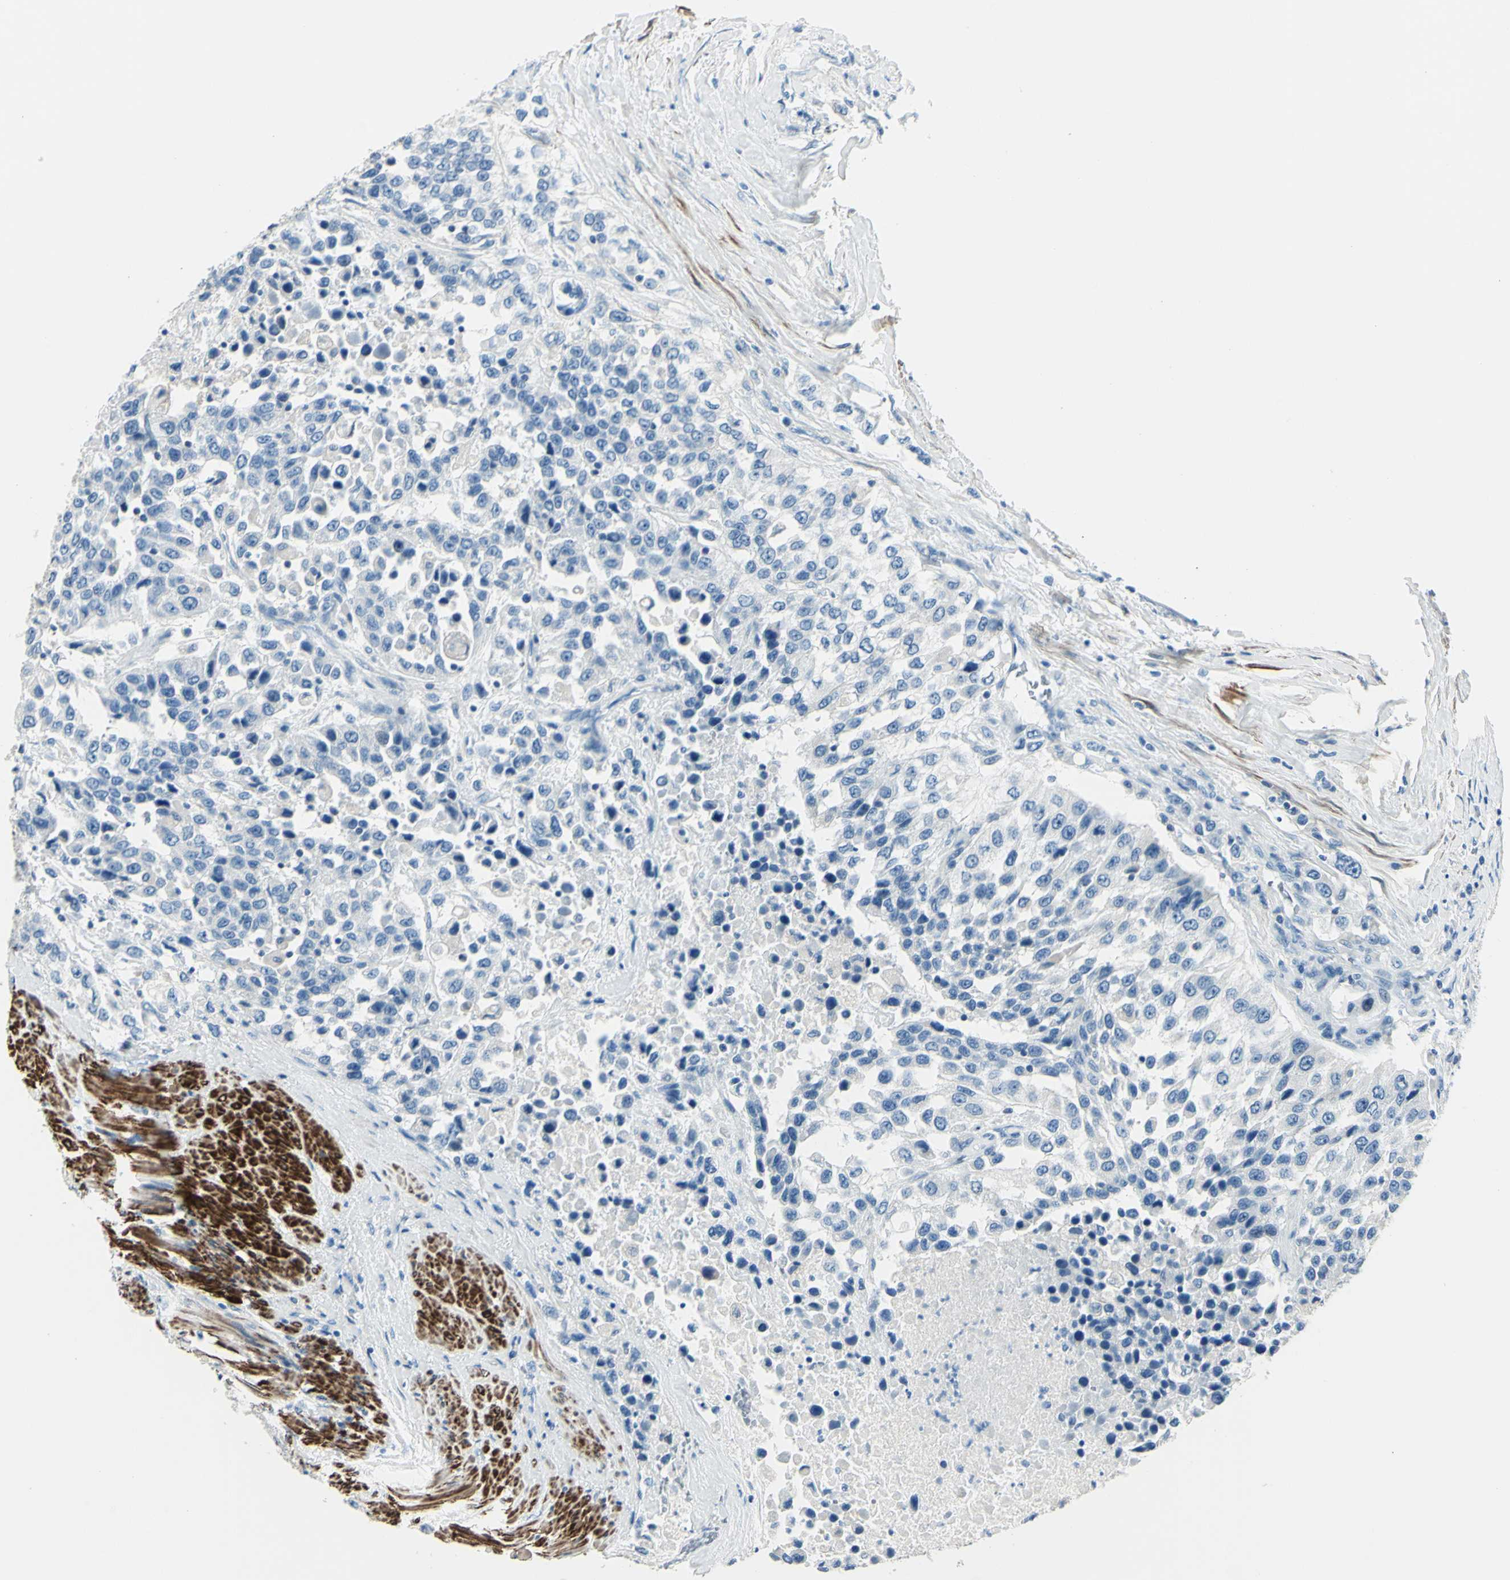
{"staining": {"intensity": "negative", "quantity": "none", "location": "none"}, "tissue": "urothelial cancer", "cell_type": "Tumor cells", "image_type": "cancer", "snomed": [{"axis": "morphology", "description": "Urothelial carcinoma, High grade"}, {"axis": "topography", "description": "Urinary bladder"}], "caption": "High-grade urothelial carcinoma was stained to show a protein in brown. There is no significant expression in tumor cells.", "gene": "CDH15", "patient": {"sex": "female", "age": 80}}